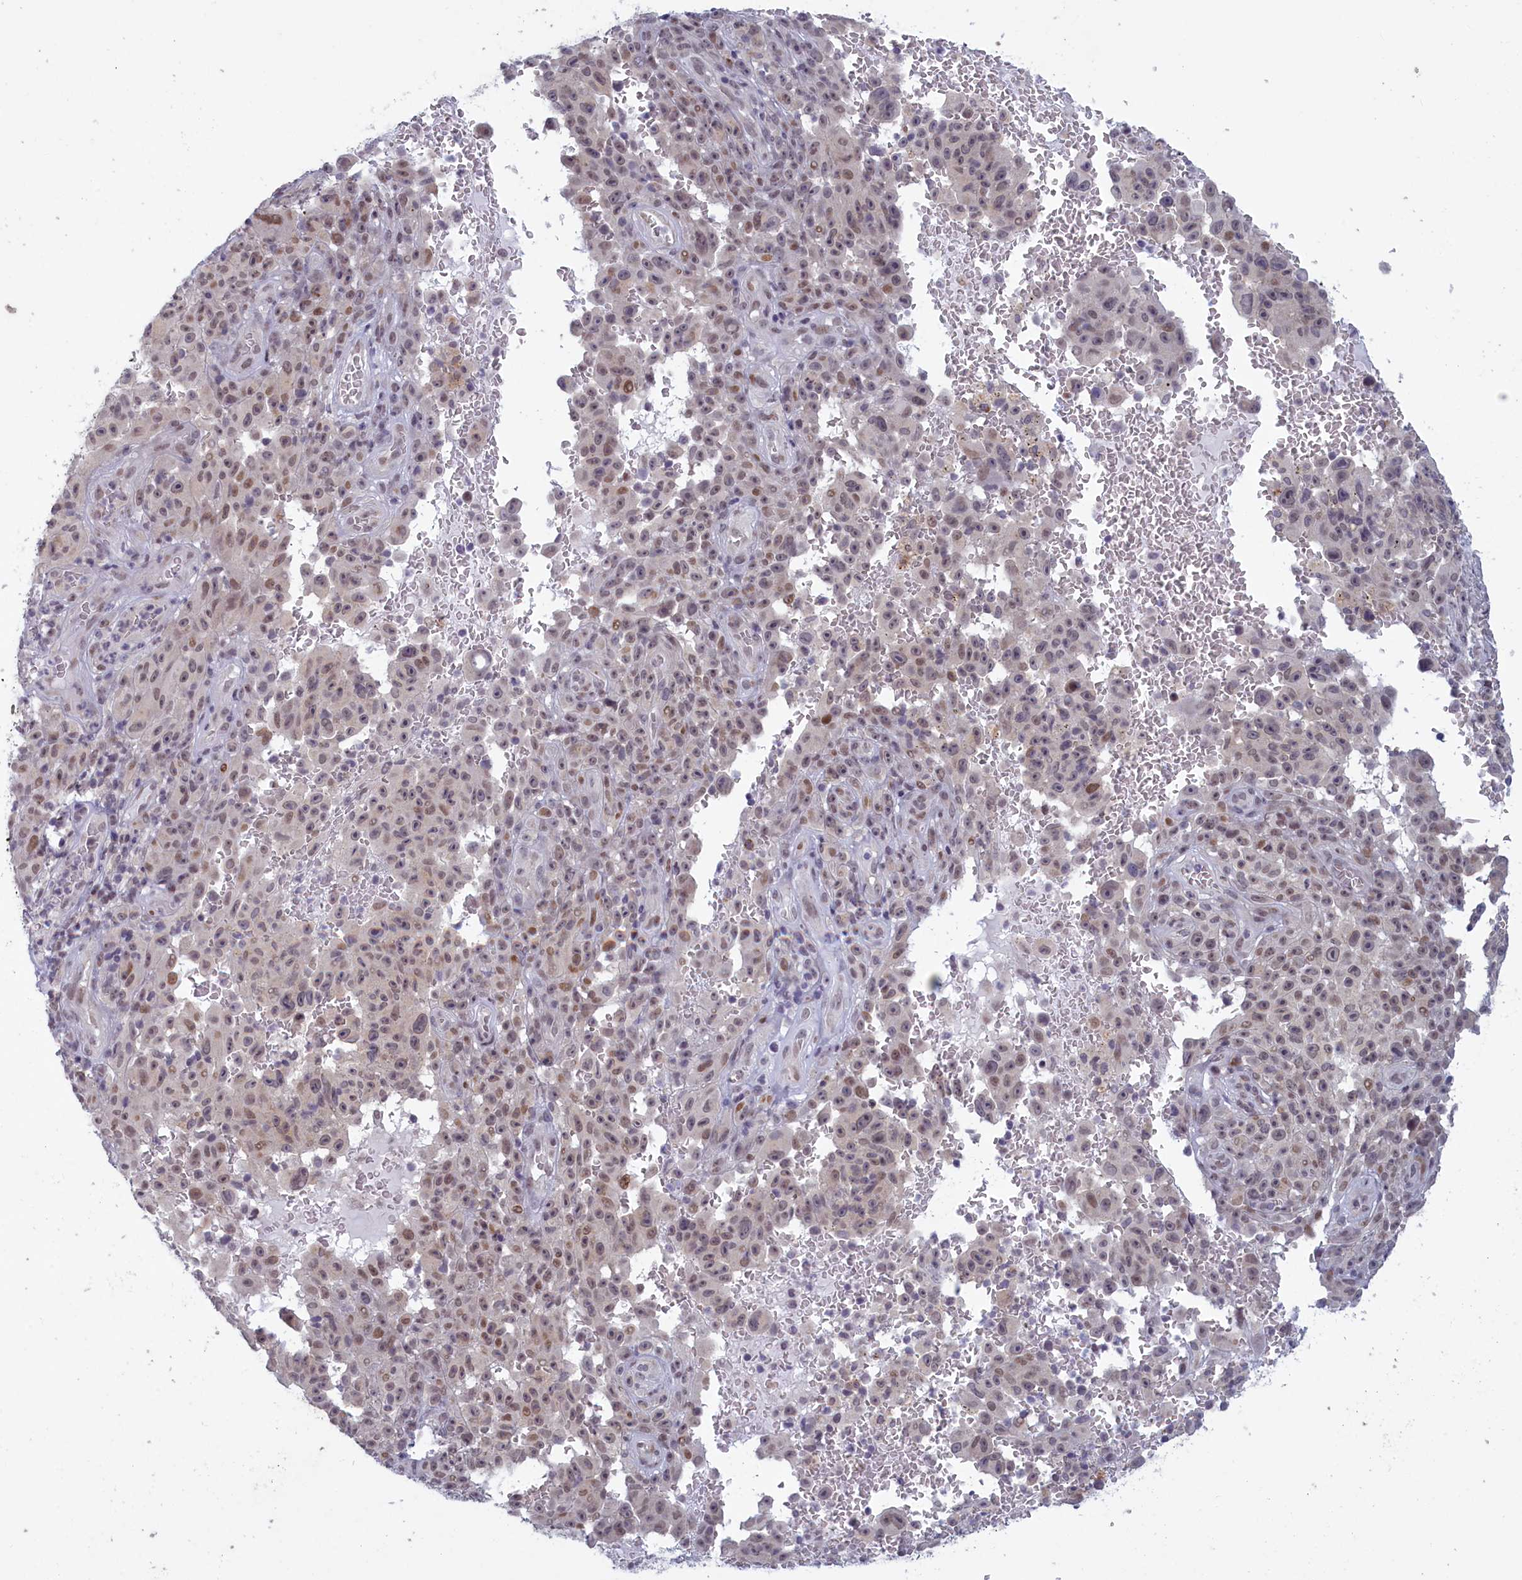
{"staining": {"intensity": "moderate", "quantity": "<25%", "location": "nuclear"}, "tissue": "melanoma", "cell_type": "Tumor cells", "image_type": "cancer", "snomed": [{"axis": "morphology", "description": "Malignant melanoma, NOS"}, {"axis": "topography", "description": "Skin"}], "caption": "A histopathology image showing moderate nuclear positivity in approximately <25% of tumor cells in malignant melanoma, as visualized by brown immunohistochemical staining.", "gene": "ATF7IP2", "patient": {"sex": "female", "age": 82}}